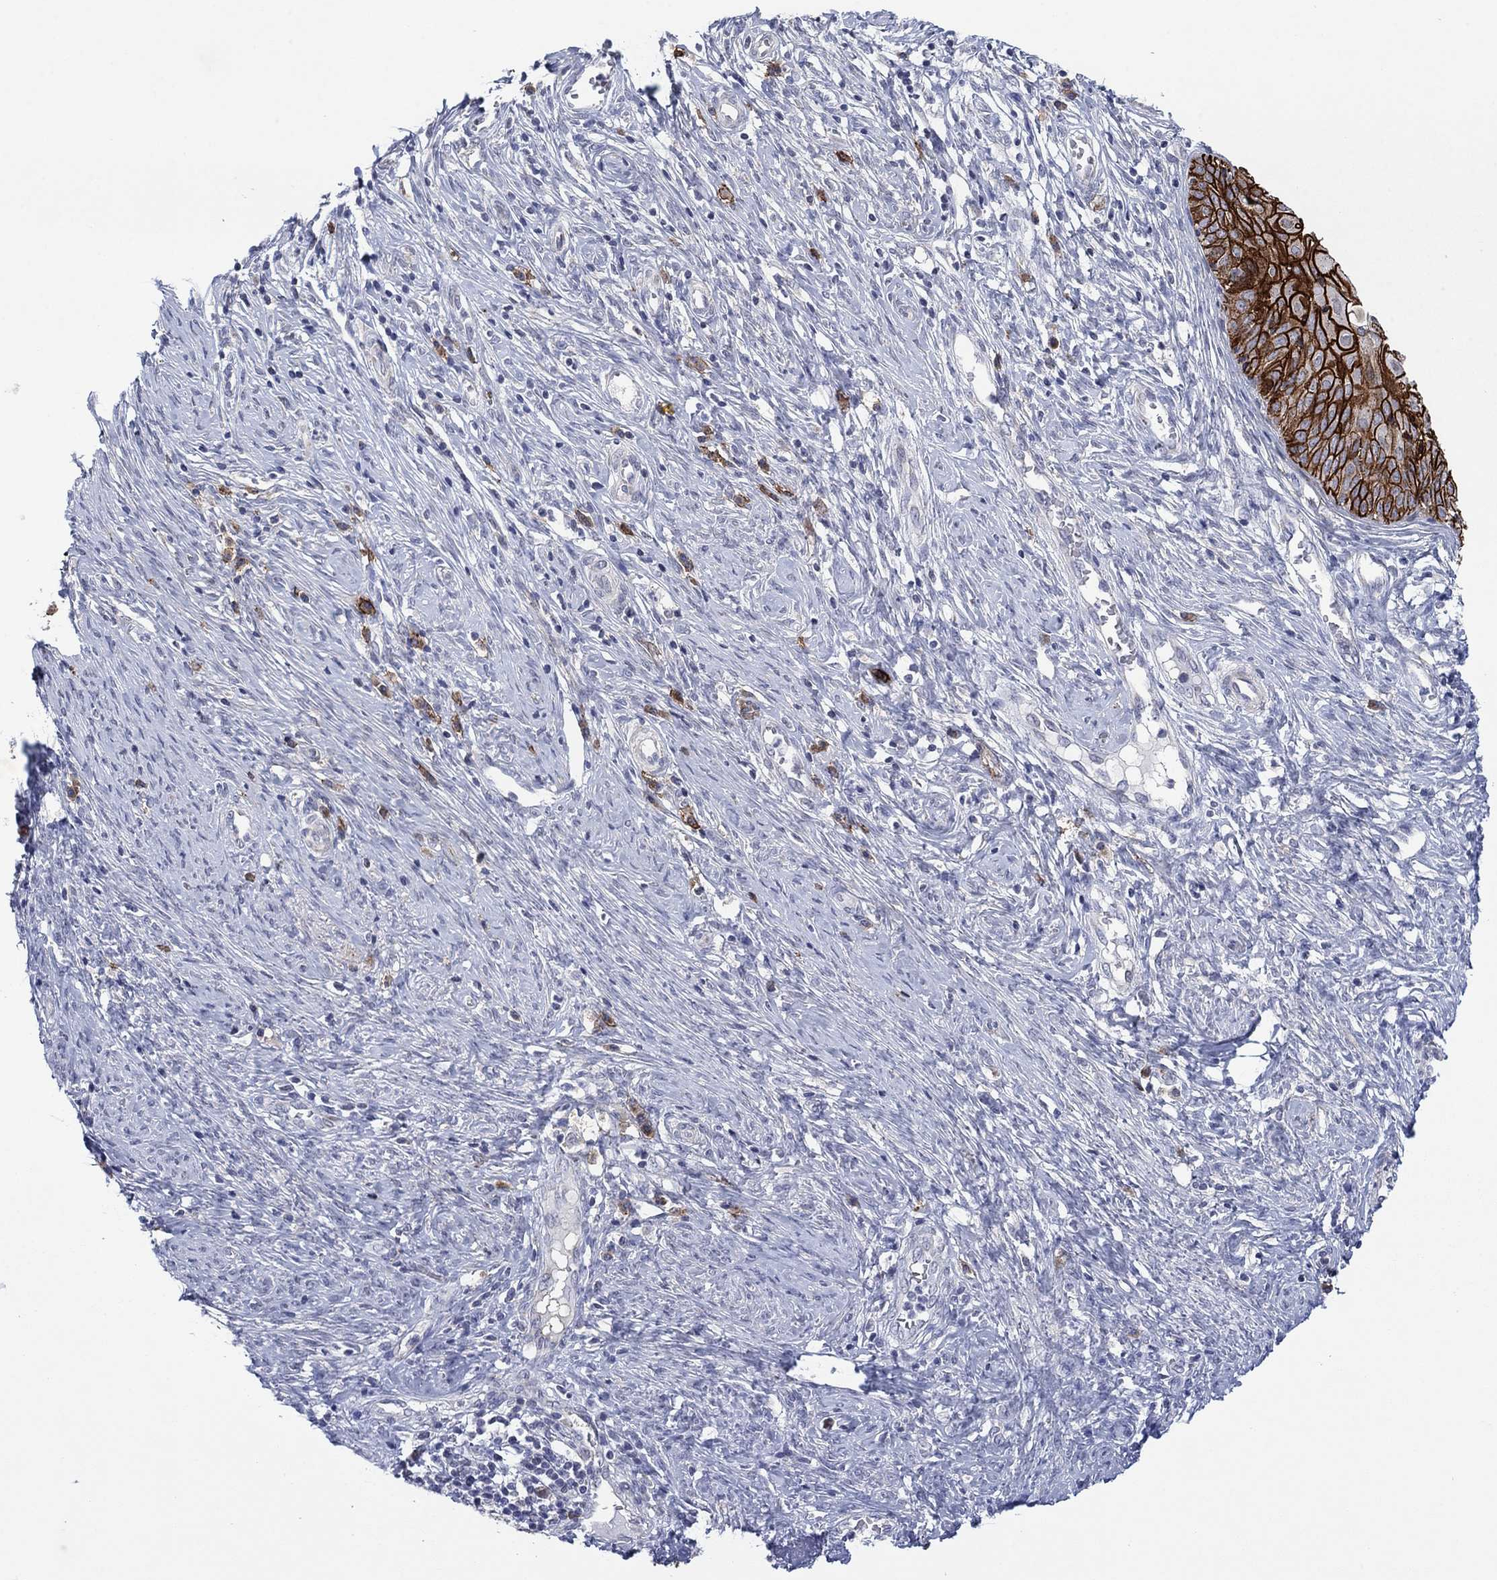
{"staining": {"intensity": "strong", "quantity": ">75%", "location": "cytoplasmic/membranous"}, "tissue": "cervical cancer", "cell_type": "Tumor cells", "image_type": "cancer", "snomed": [{"axis": "morphology", "description": "Normal tissue, NOS"}, {"axis": "morphology", "description": "Squamous cell carcinoma, NOS"}, {"axis": "topography", "description": "Cervix"}], "caption": "Squamous cell carcinoma (cervical) stained with IHC displays strong cytoplasmic/membranous positivity in approximately >75% of tumor cells.", "gene": "SDC1", "patient": {"sex": "female", "age": 39}}